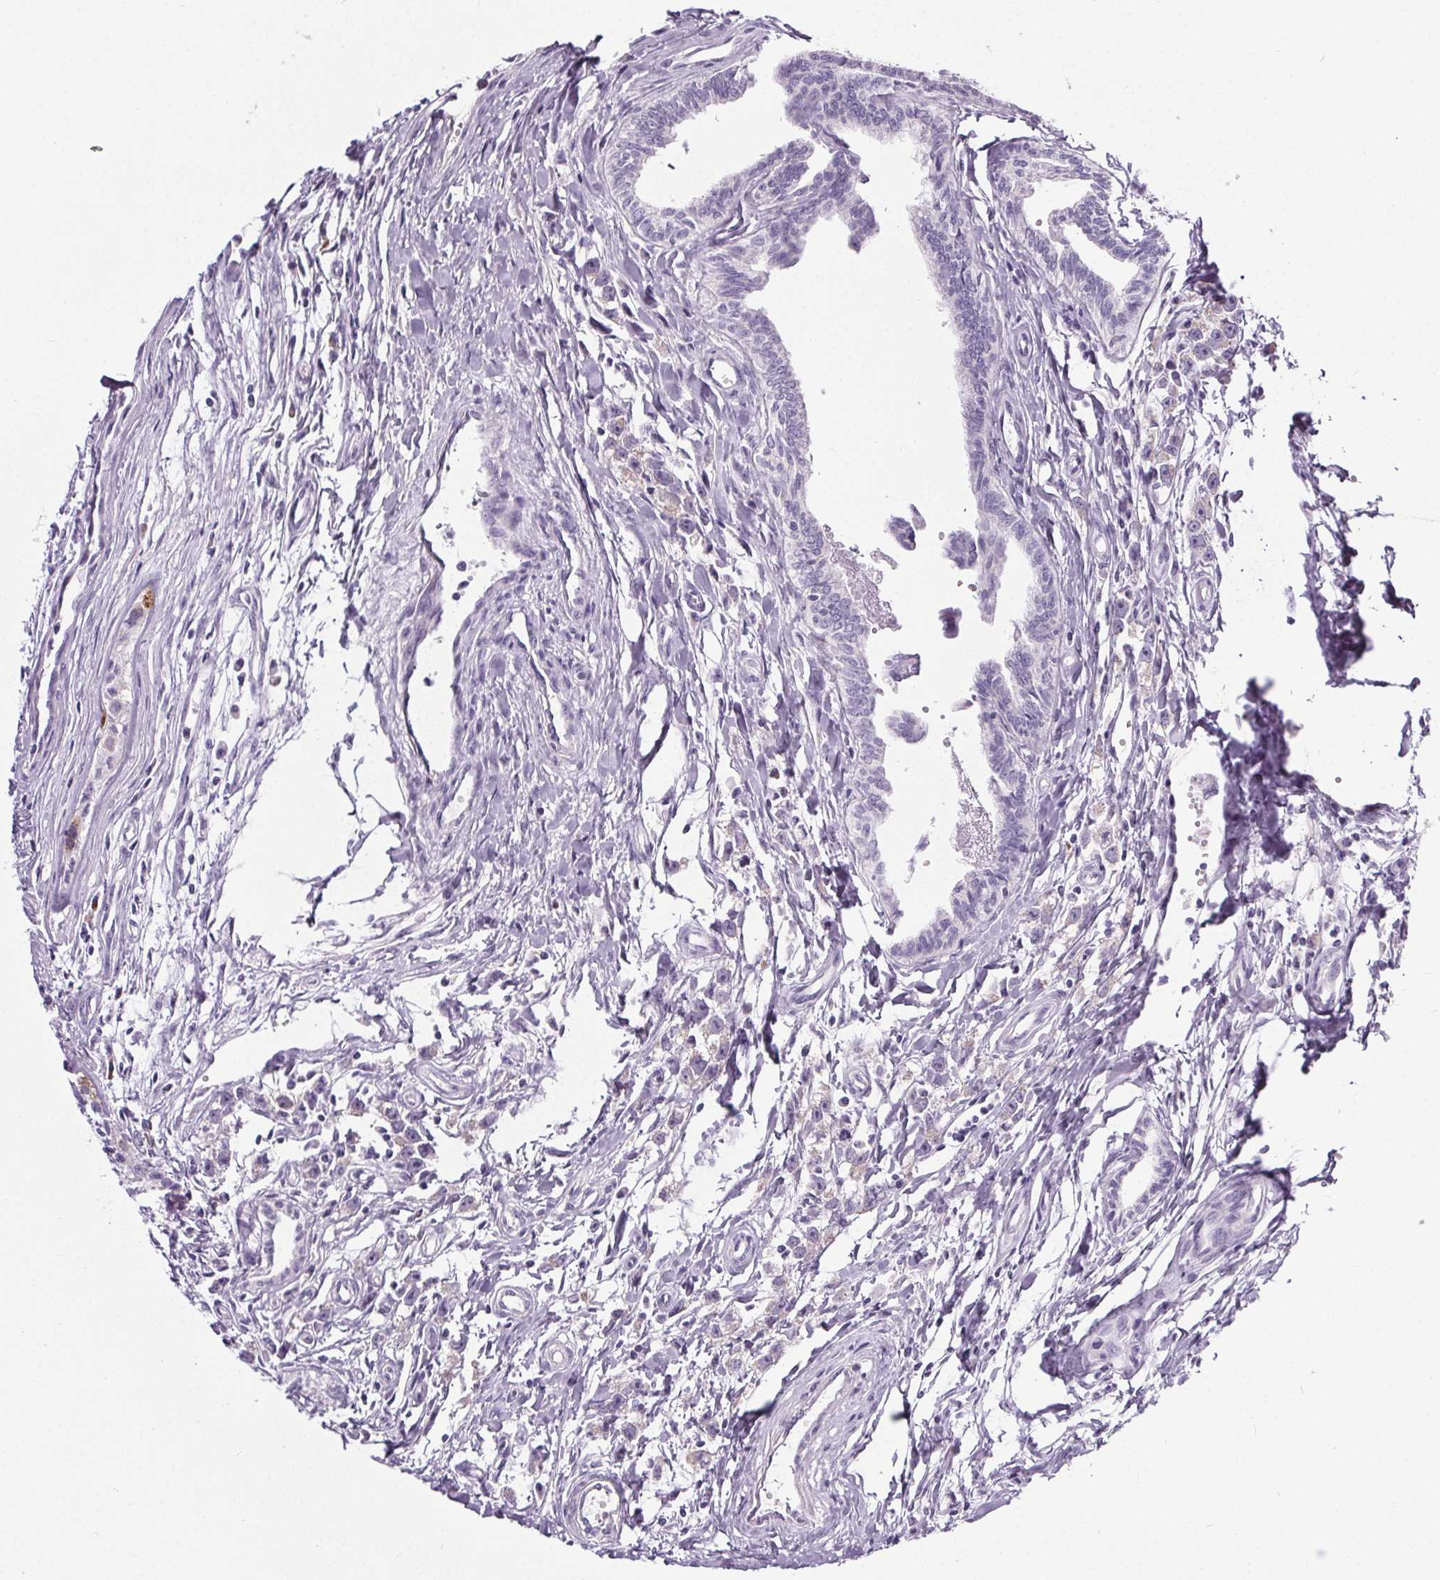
{"staining": {"intensity": "negative", "quantity": "none", "location": "none"}, "tissue": "testis cancer", "cell_type": "Tumor cells", "image_type": "cancer", "snomed": [{"axis": "morphology", "description": "Carcinoma, Embryonal, NOS"}, {"axis": "morphology", "description": "Teratoma, malignant, NOS"}, {"axis": "topography", "description": "Testis"}], "caption": "IHC micrograph of human testis cancer stained for a protein (brown), which demonstrates no expression in tumor cells.", "gene": "ELAVL2", "patient": {"sex": "male", "age": 24}}